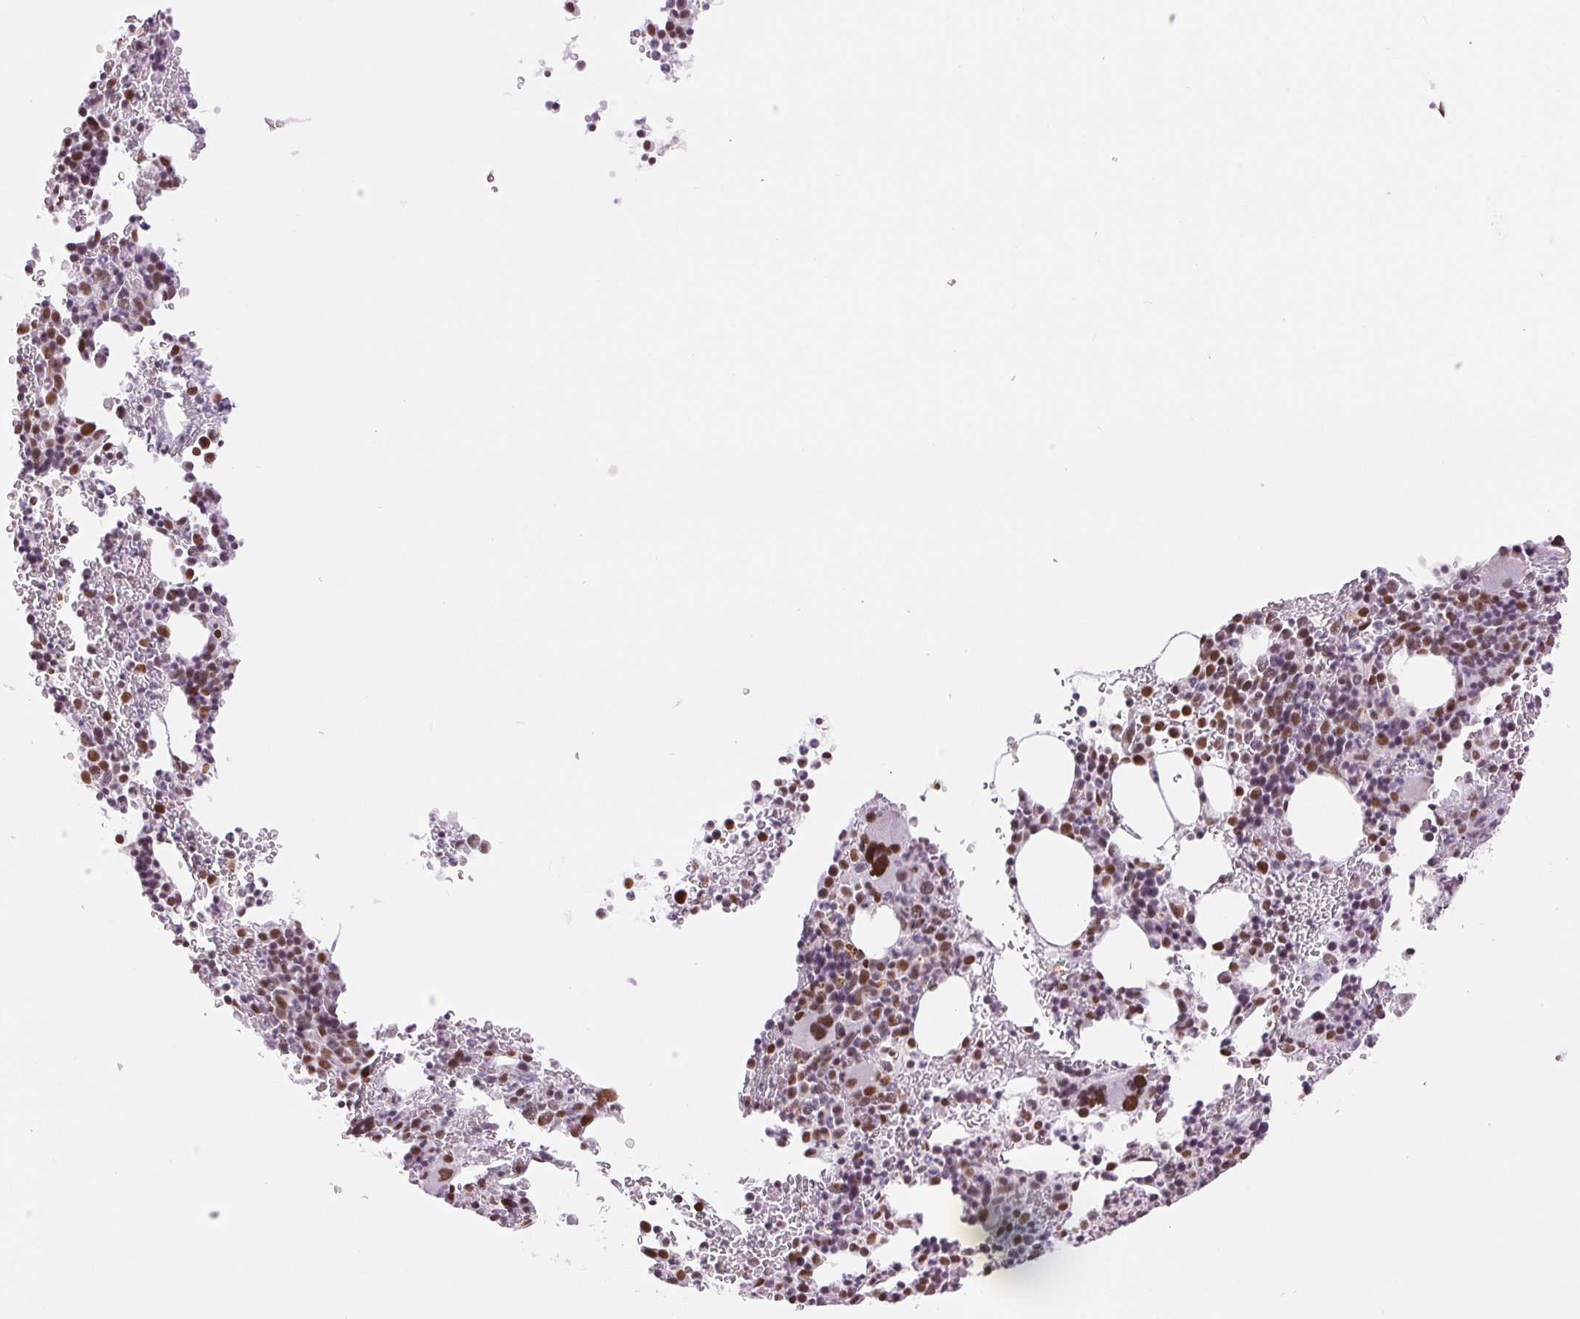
{"staining": {"intensity": "moderate", "quantity": "25%-75%", "location": "nuclear"}, "tissue": "bone marrow", "cell_type": "Hematopoietic cells", "image_type": "normal", "snomed": [{"axis": "morphology", "description": "Normal tissue, NOS"}, {"axis": "topography", "description": "Bone marrow"}], "caption": "DAB (3,3'-diaminobenzidine) immunohistochemical staining of unremarkable bone marrow shows moderate nuclear protein staining in approximately 25%-75% of hematopoietic cells. The staining is performed using DAB brown chromogen to label protein expression. The nuclei are counter-stained blue using hematoxylin.", "gene": "ZFR2", "patient": {"sex": "male", "age": 63}}